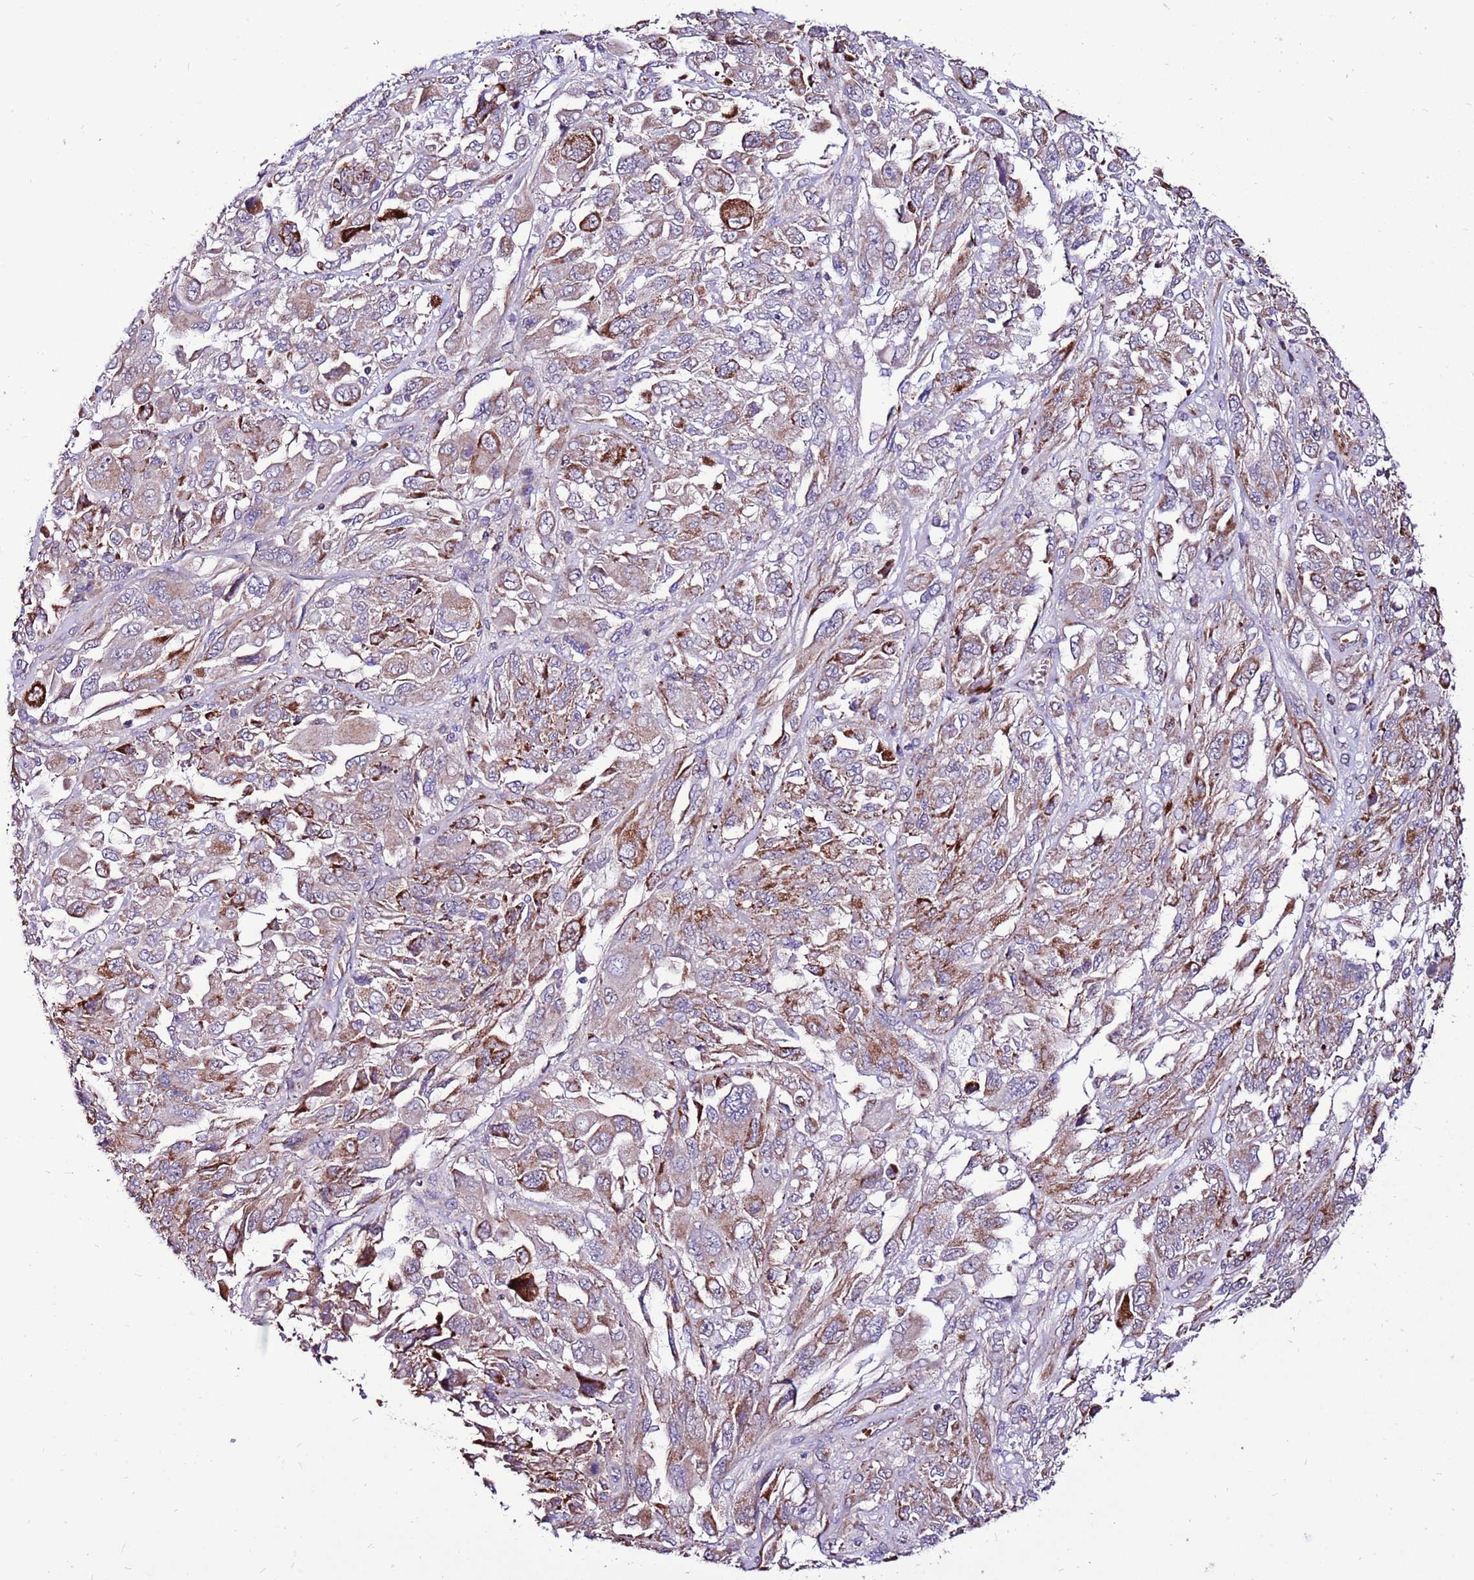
{"staining": {"intensity": "moderate", "quantity": "25%-75%", "location": "cytoplasmic/membranous"}, "tissue": "melanoma", "cell_type": "Tumor cells", "image_type": "cancer", "snomed": [{"axis": "morphology", "description": "Malignant melanoma, NOS"}, {"axis": "topography", "description": "Skin"}], "caption": "A brown stain shows moderate cytoplasmic/membranous expression of a protein in human melanoma tumor cells. The staining is performed using DAB brown chromogen to label protein expression. The nuclei are counter-stained blue using hematoxylin.", "gene": "SPSB3", "patient": {"sex": "female", "age": 91}}